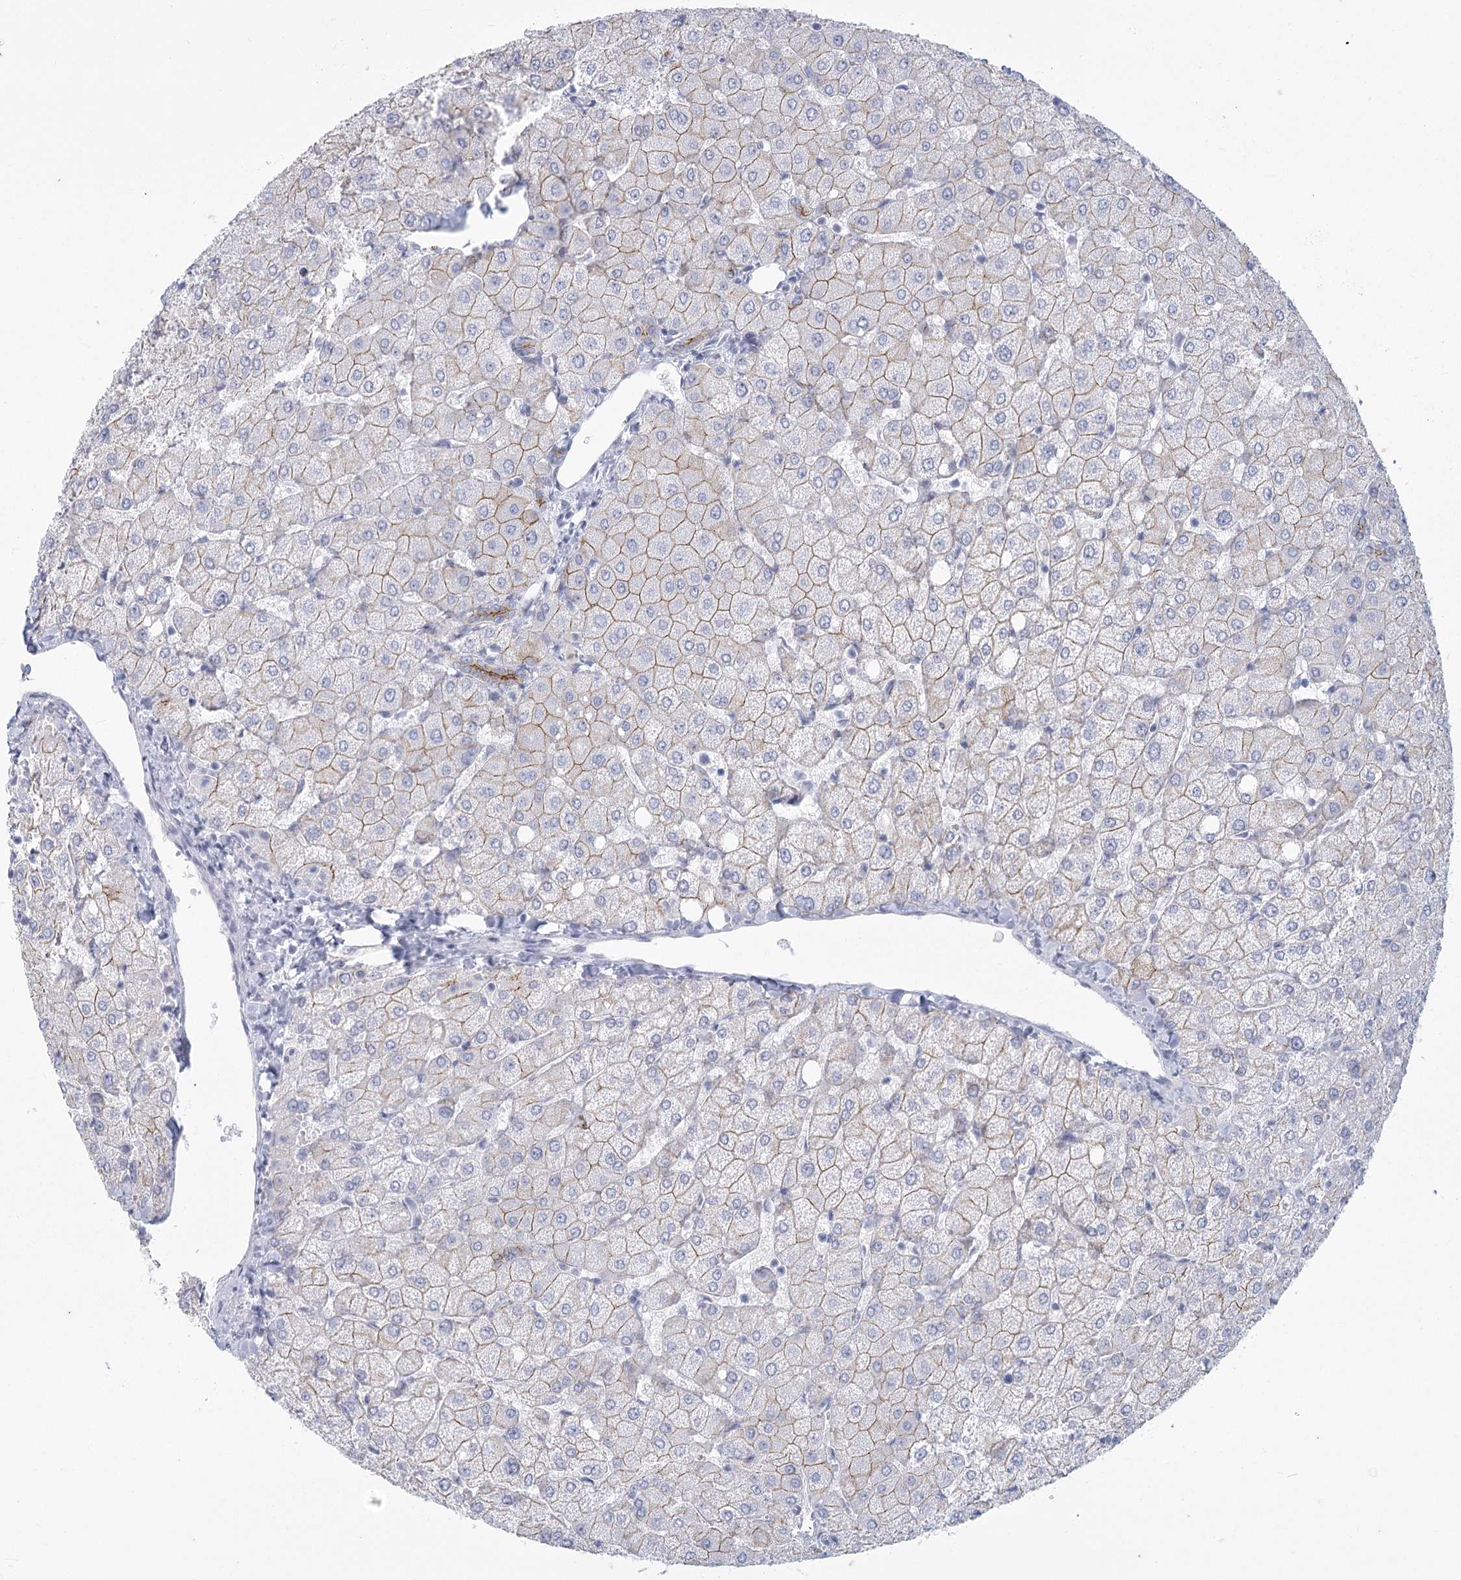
{"staining": {"intensity": "weak", "quantity": "25%-75%", "location": "cytoplasmic/membranous"}, "tissue": "liver", "cell_type": "Cholangiocytes", "image_type": "normal", "snomed": [{"axis": "morphology", "description": "Normal tissue, NOS"}, {"axis": "topography", "description": "Liver"}], "caption": "This is an image of immunohistochemistry (IHC) staining of benign liver, which shows weak positivity in the cytoplasmic/membranous of cholangiocytes.", "gene": "WNT8B", "patient": {"sex": "female", "age": 54}}